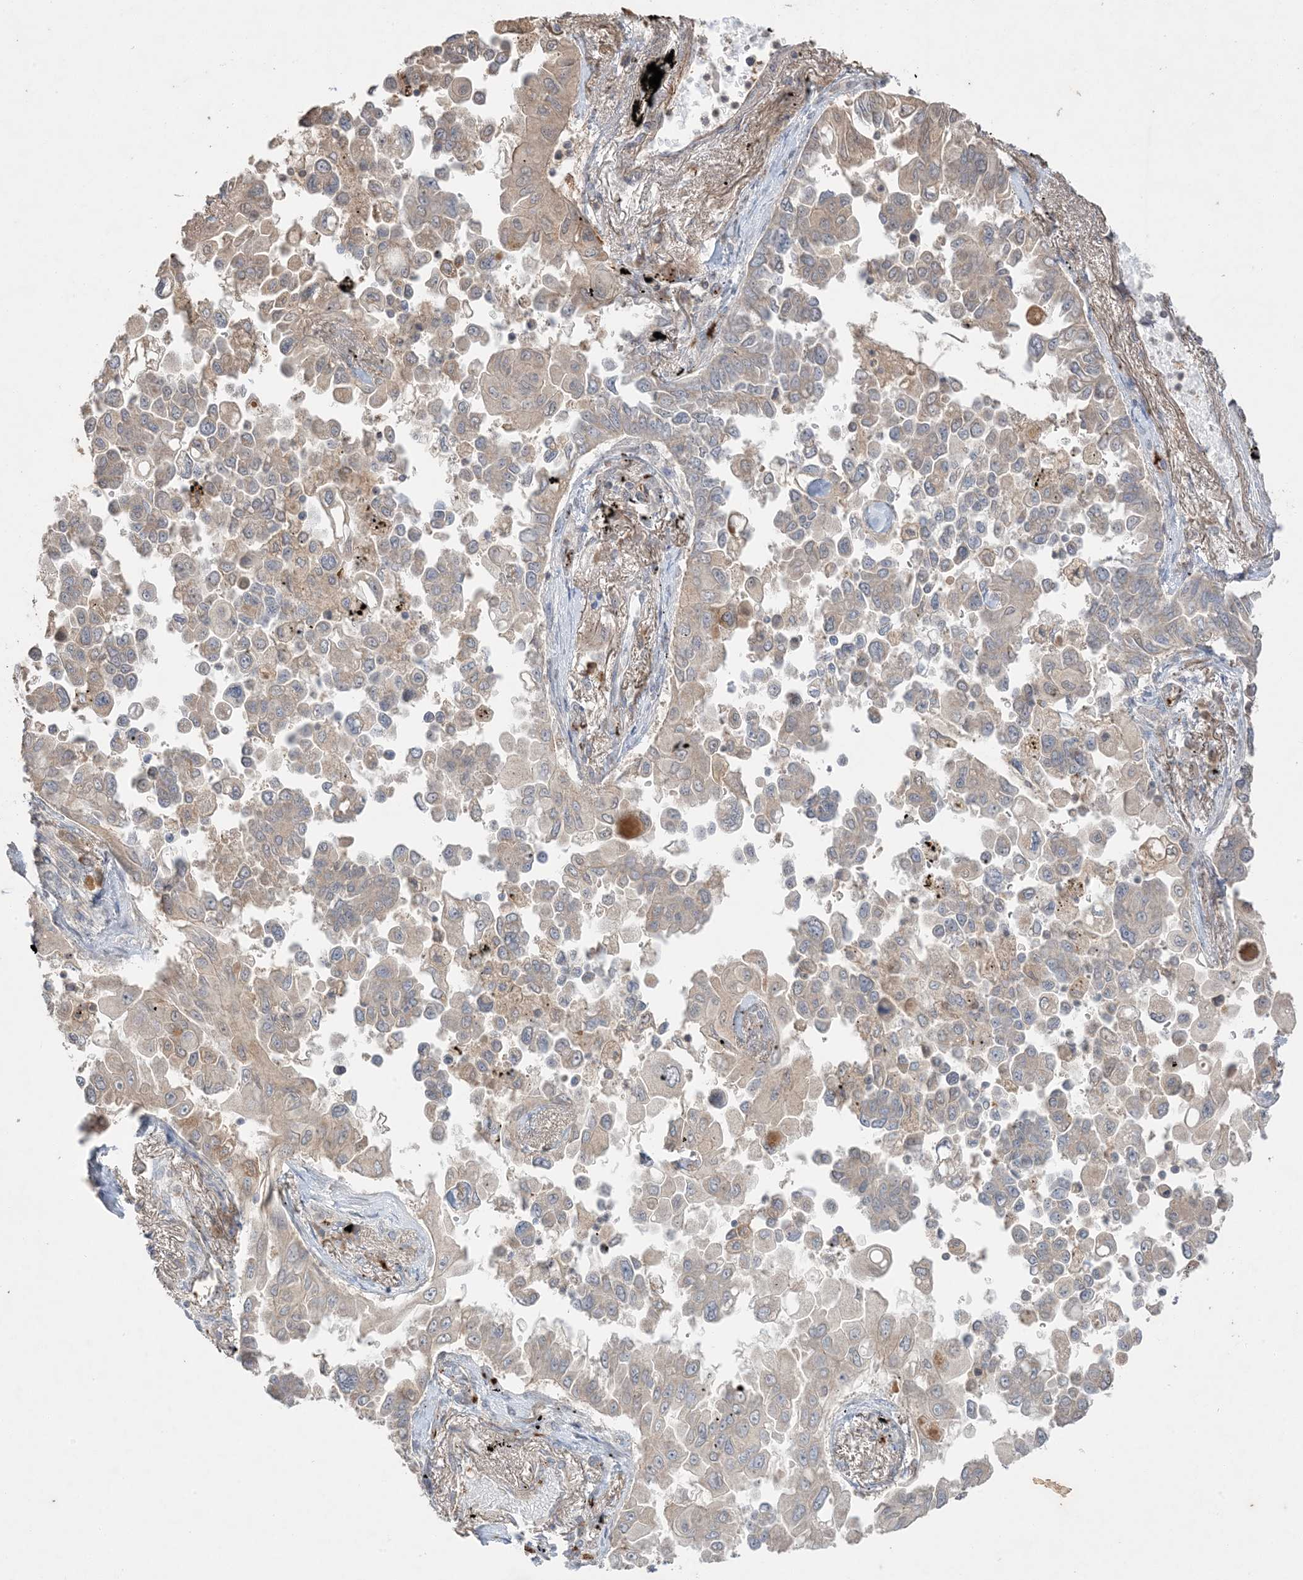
{"staining": {"intensity": "weak", "quantity": "25%-75%", "location": "cytoplasmic/membranous"}, "tissue": "lung cancer", "cell_type": "Tumor cells", "image_type": "cancer", "snomed": [{"axis": "morphology", "description": "Adenocarcinoma, NOS"}, {"axis": "topography", "description": "Lung"}], "caption": "Tumor cells display weak cytoplasmic/membranous positivity in approximately 25%-75% of cells in lung adenocarcinoma. The protein is stained brown, and the nuclei are stained in blue (DAB IHC with brightfield microscopy, high magnification).", "gene": "PRSS36", "patient": {"sex": "female", "age": 67}}